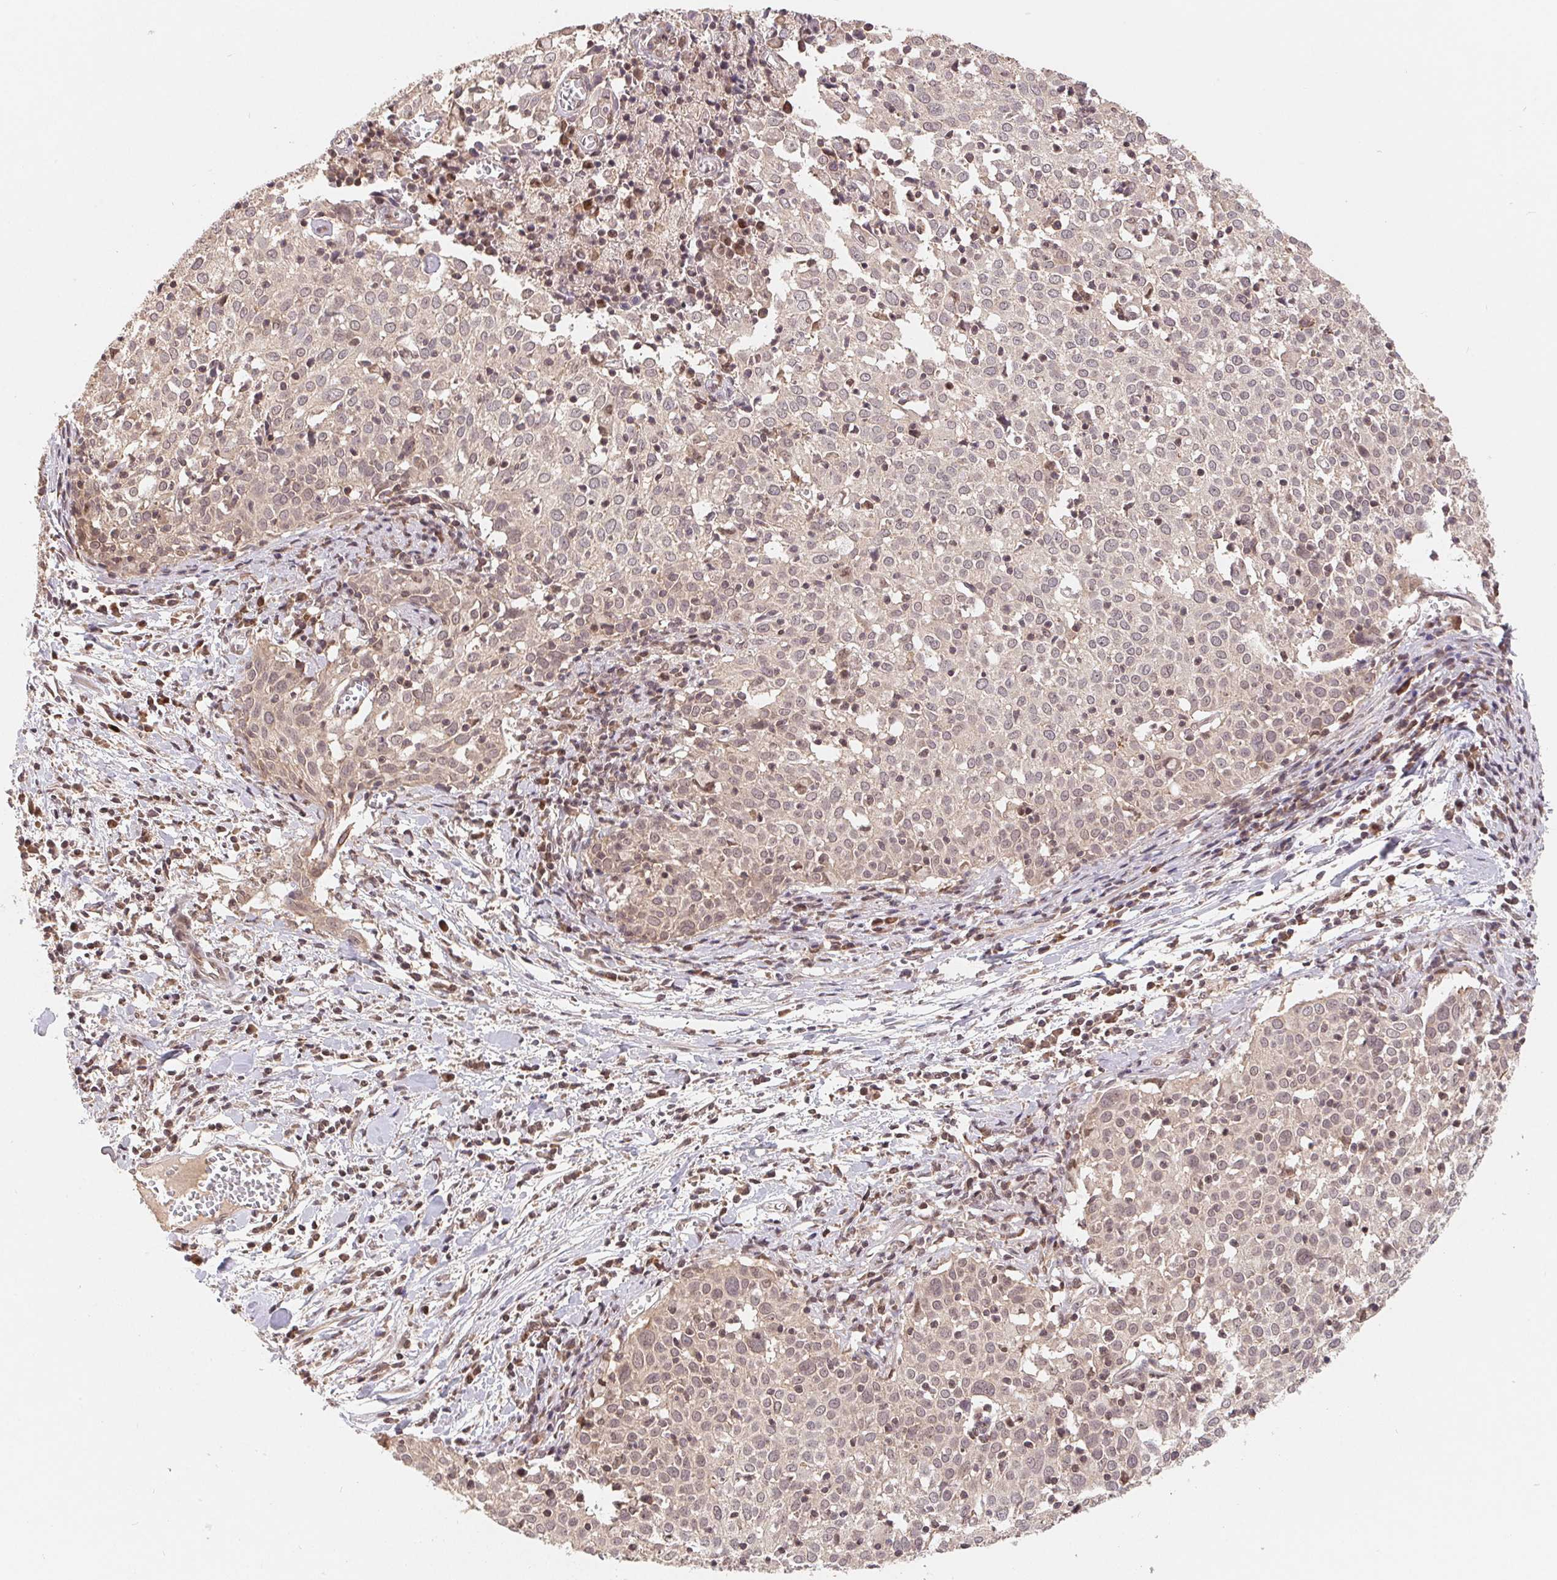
{"staining": {"intensity": "moderate", "quantity": "<25%", "location": "nuclear"}, "tissue": "cervical cancer", "cell_type": "Tumor cells", "image_type": "cancer", "snomed": [{"axis": "morphology", "description": "Squamous cell carcinoma, NOS"}, {"axis": "topography", "description": "Cervix"}], "caption": "Squamous cell carcinoma (cervical) stained for a protein reveals moderate nuclear positivity in tumor cells. (DAB (3,3'-diaminobenzidine) = brown stain, brightfield microscopy at high magnification).", "gene": "HMGN3", "patient": {"sex": "female", "age": 39}}